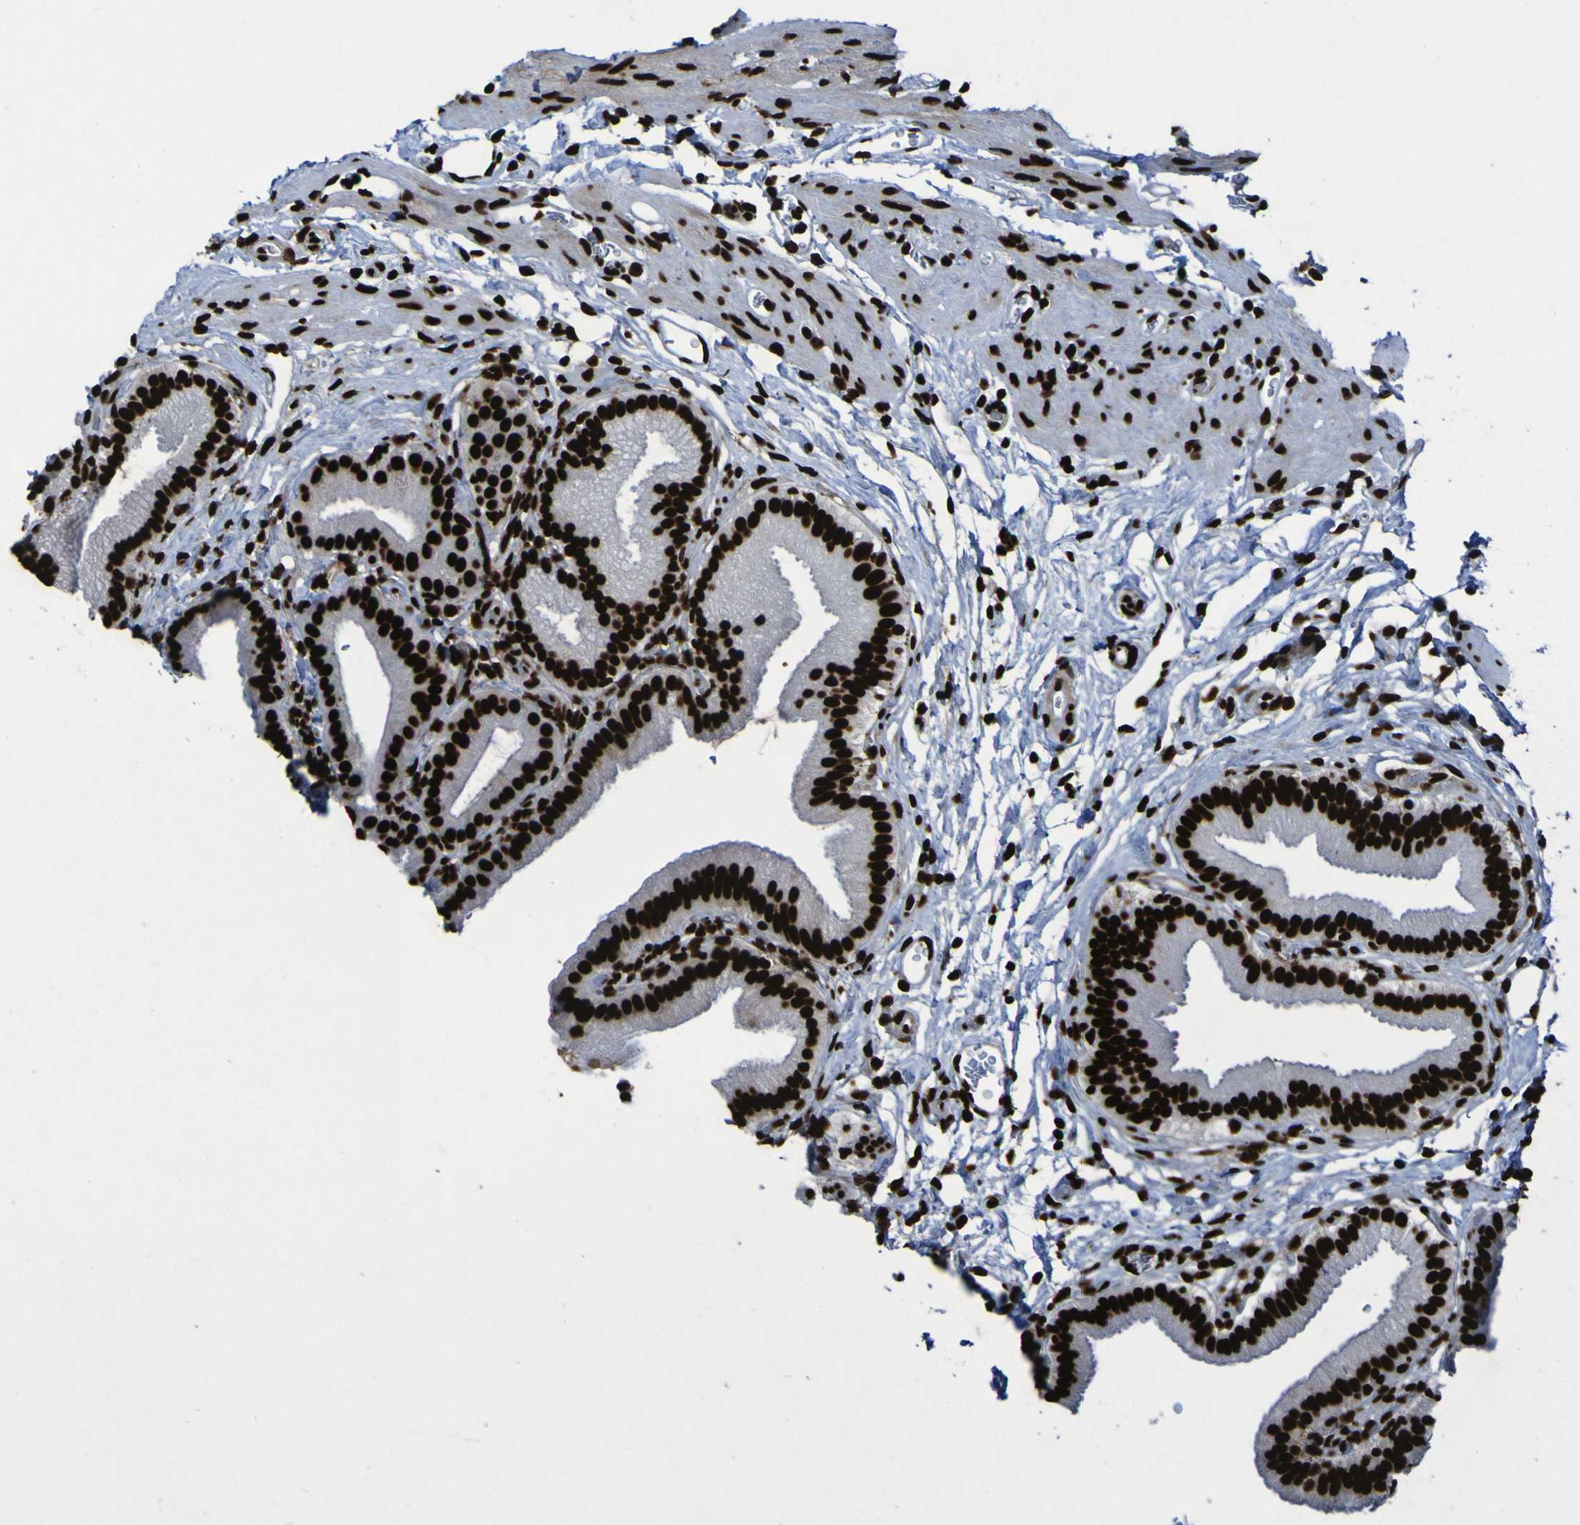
{"staining": {"intensity": "strong", "quantity": ">75%", "location": "nuclear"}, "tissue": "gallbladder", "cell_type": "Glandular cells", "image_type": "normal", "snomed": [{"axis": "morphology", "description": "Normal tissue, NOS"}, {"axis": "topography", "description": "Gallbladder"}], "caption": "Immunohistochemistry (IHC) (DAB (3,3'-diaminobenzidine)) staining of normal human gallbladder reveals strong nuclear protein positivity in about >75% of glandular cells.", "gene": "NPM1", "patient": {"sex": "male", "age": 54}}